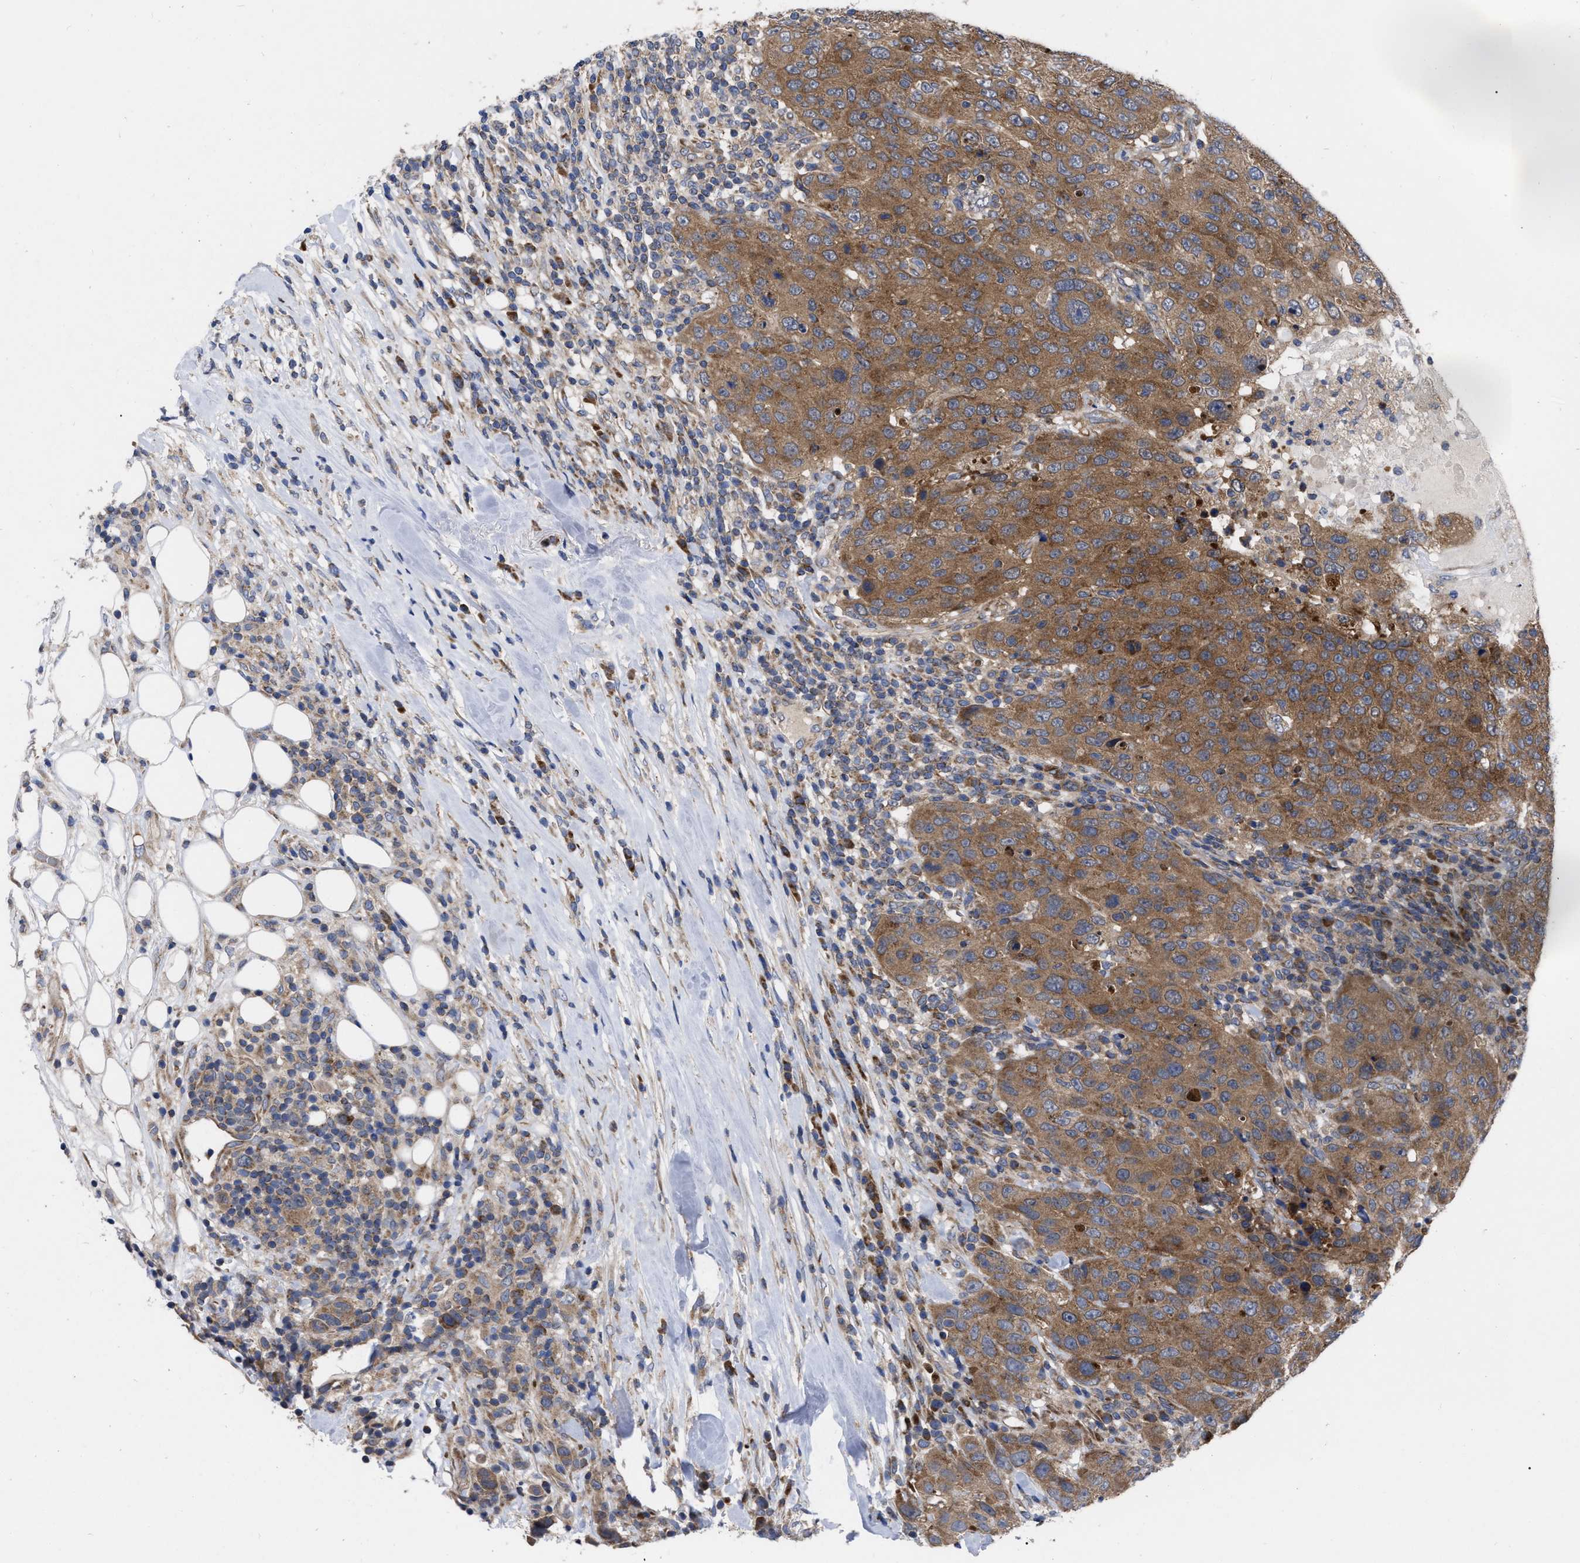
{"staining": {"intensity": "moderate", "quantity": ">75%", "location": "cytoplasmic/membranous"}, "tissue": "breast cancer", "cell_type": "Tumor cells", "image_type": "cancer", "snomed": [{"axis": "morphology", "description": "Duct carcinoma"}, {"axis": "topography", "description": "Breast"}], "caption": "An image of breast cancer stained for a protein shows moderate cytoplasmic/membranous brown staining in tumor cells. Immunohistochemistry stains the protein in brown and the nuclei are stained blue.", "gene": "CDKN2C", "patient": {"sex": "female", "age": 37}}